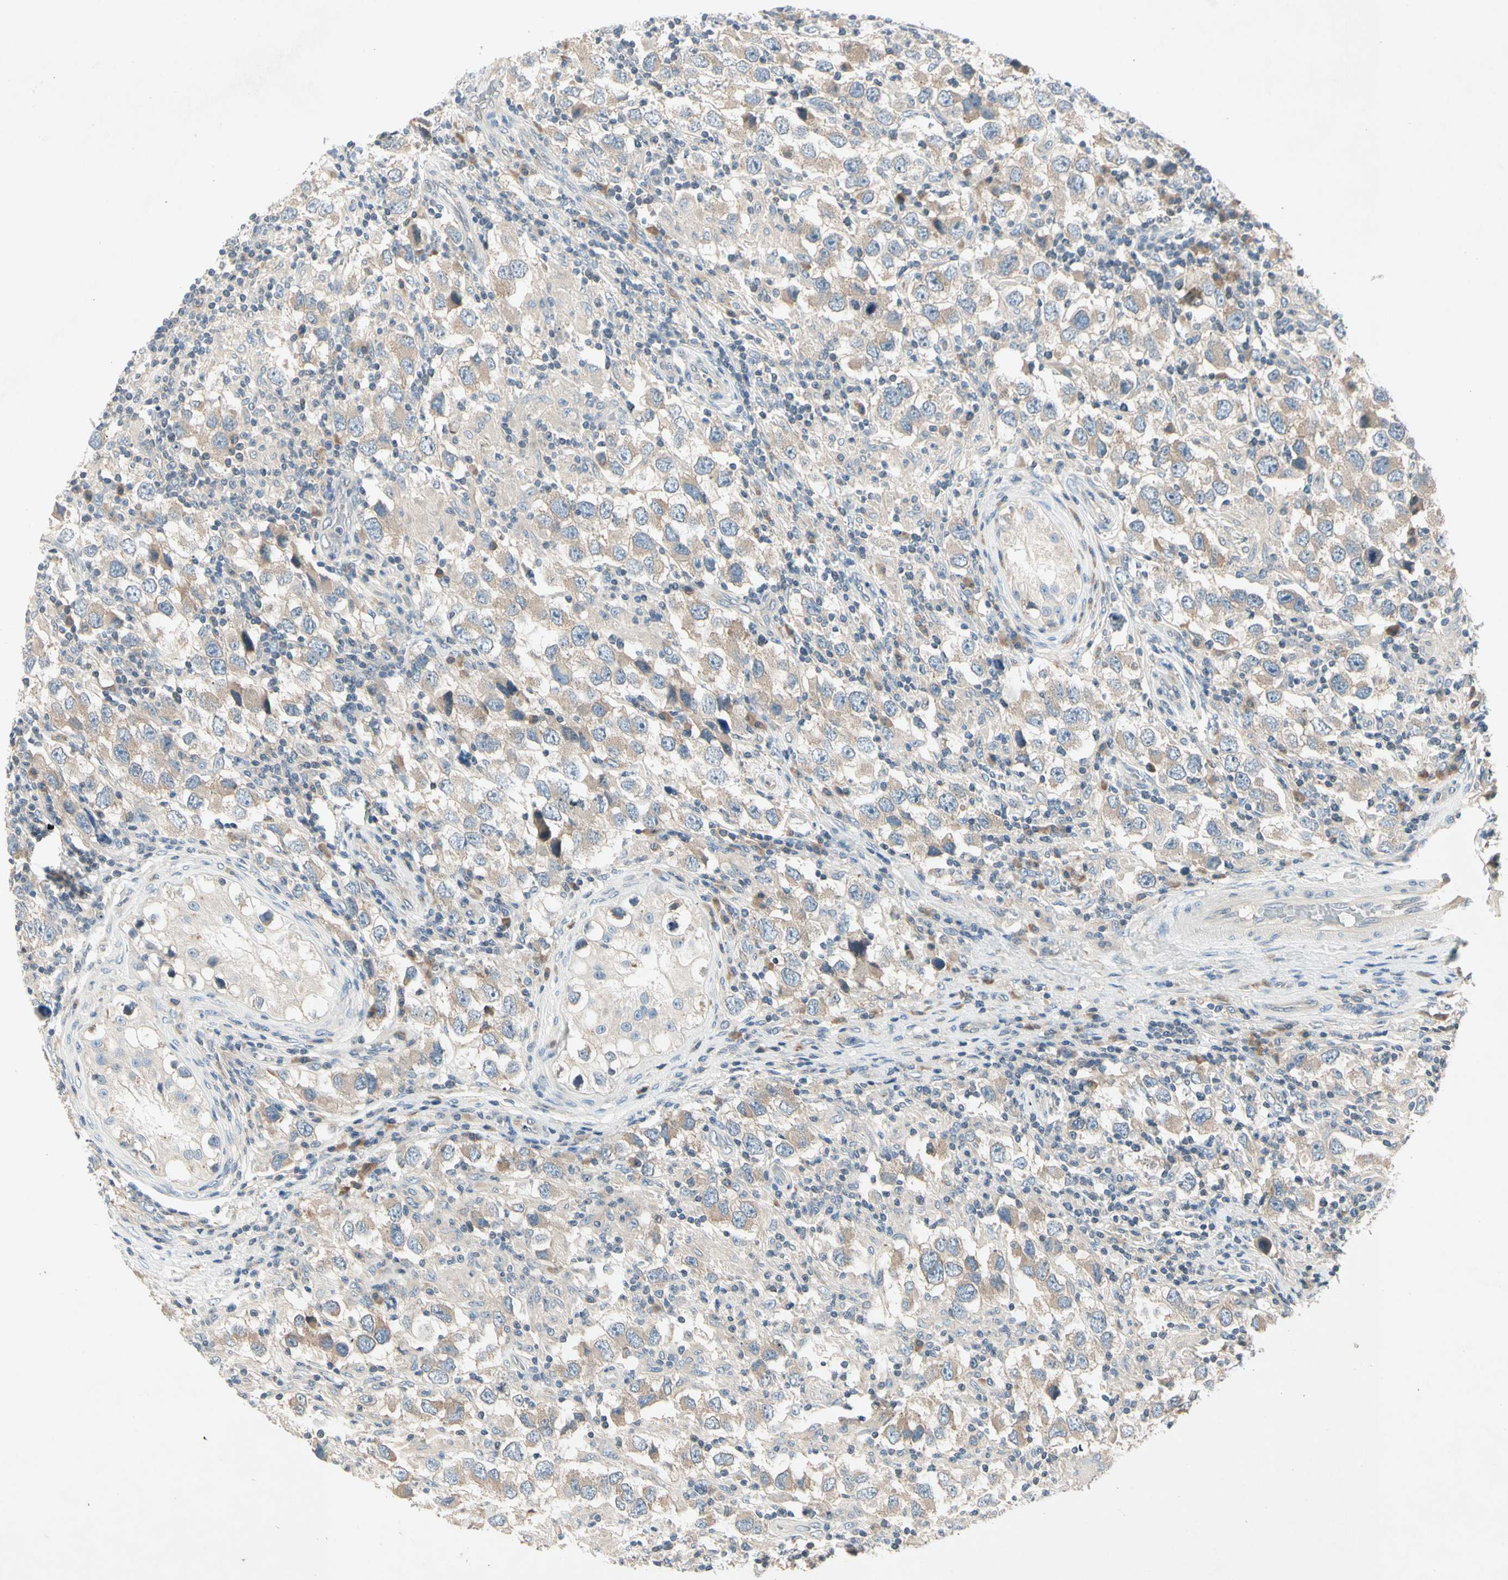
{"staining": {"intensity": "weak", "quantity": "25%-75%", "location": "cytoplasmic/membranous"}, "tissue": "testis cancer", "cell_type": "Tumor cells", "image_type": "cancer", "snomed": [{"axis": "morphology", "description": "Carcinoma, Embryonal, NOS"}, {"axis": "topography", "description": "Testis"}], "caption": "Tumor cells exhibit low levels of weak cytoplasmic/membranous expression in approximately 25%-75% of cells in testis cancer. The staining is performed using DAB brown chromogen to label protein expression. The nuclei are counter-stained blue using hematoxylin.", "gene": "IL1R1", "patient": {"sex": "male", "age": 21}}